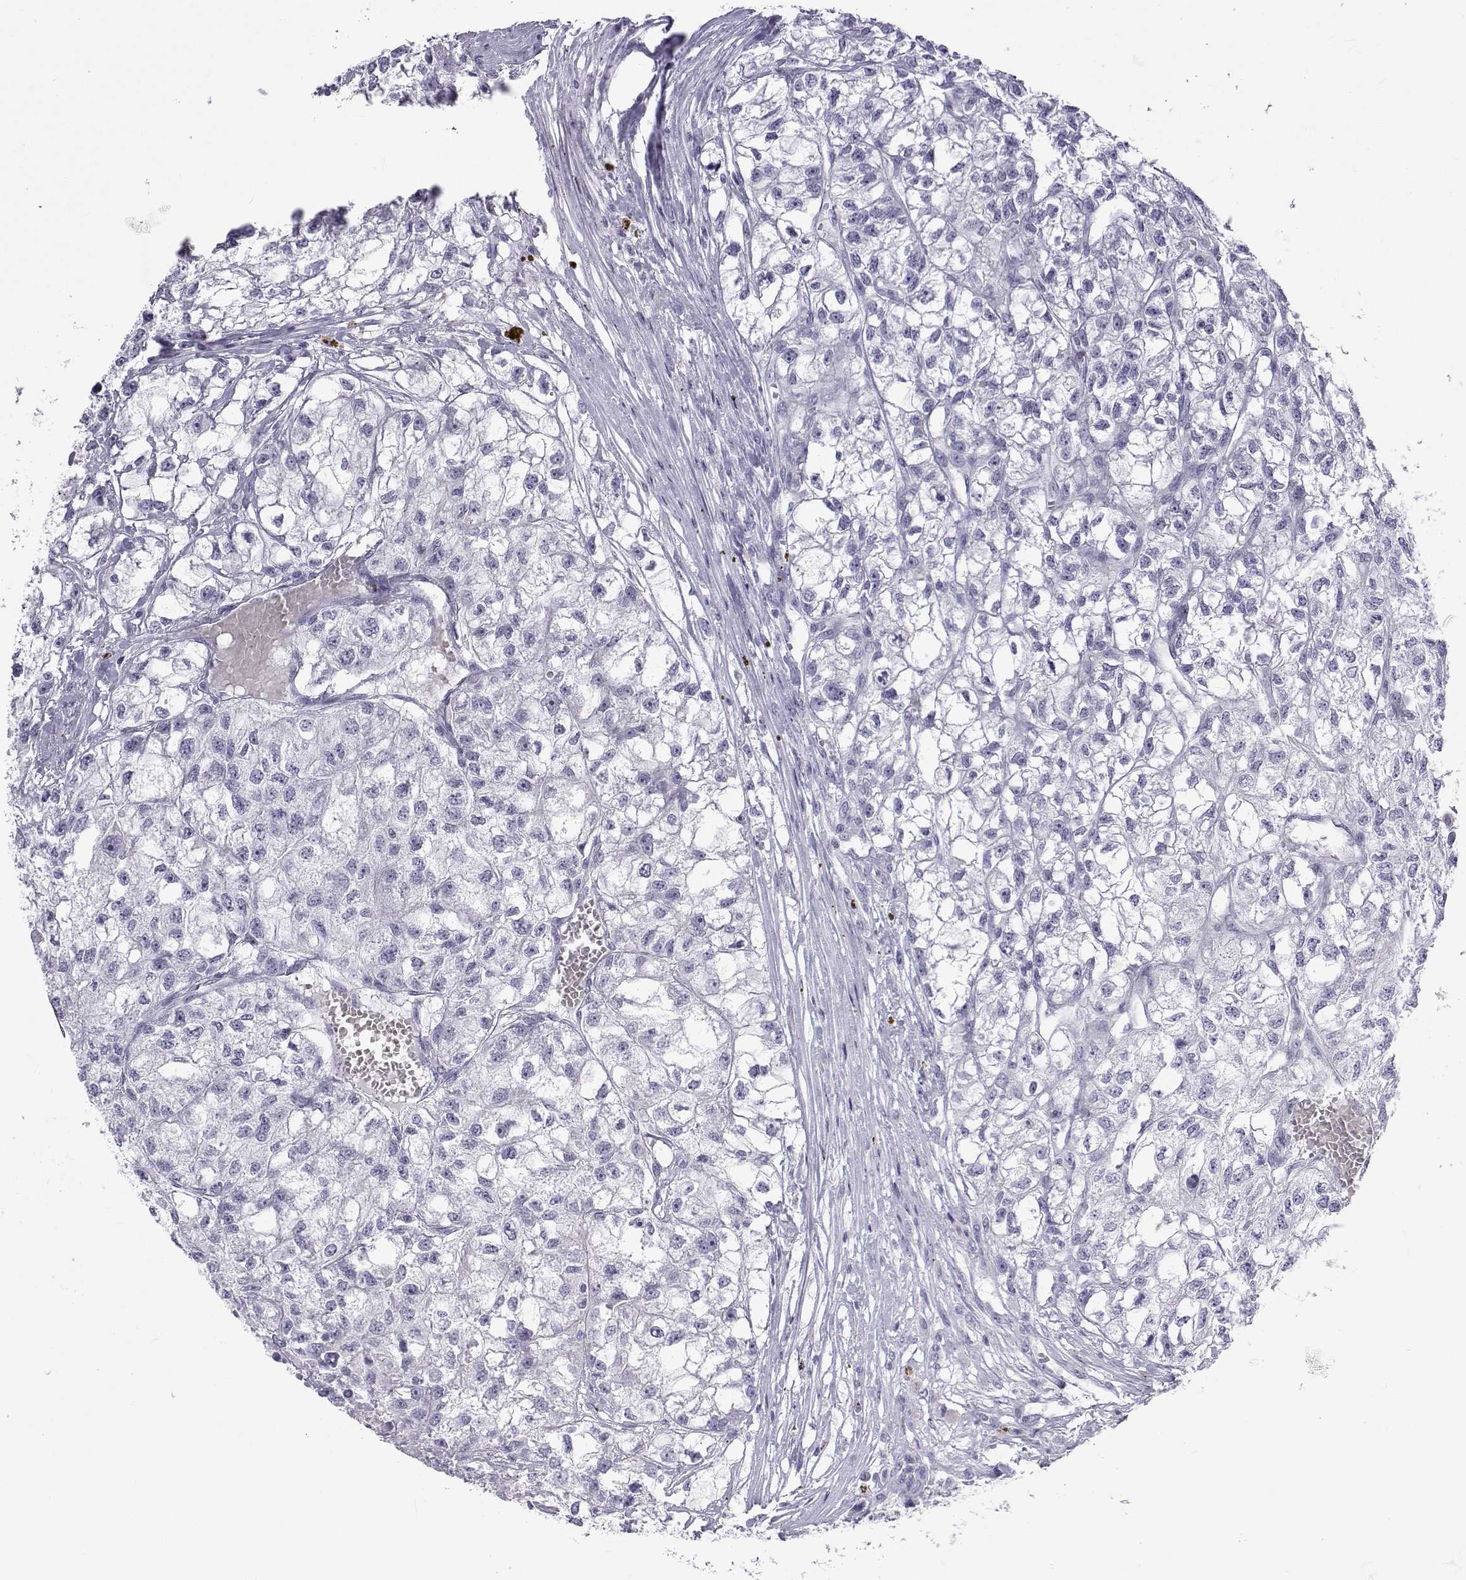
{"staining": {"intensity": "negative", "quantity": "none", "location": "none"}, "tissue": "renal cancer", "cell_type": "Tumor cells", "image_type": "cancer", "snomed": [{"axis": "morphology", "description": "Adenocarcinoma, NOS"}, {"axis": "topography", "description": "Kidney"}], "caption": "DAB (3,3'-diaminobenzidine) immunohistochemical staining of renal adenocarcinoma shows no significant positivity in tumor cells. The staining was performed using DAB (3,3'-diaminobenzidine) to visualize the protein expression in brown, while the nuclei were stained in blue with hematoxylin (Magnification: 20x).", "gene": "ACTL7A", "patient": {"sex": "male", "age": 56}}